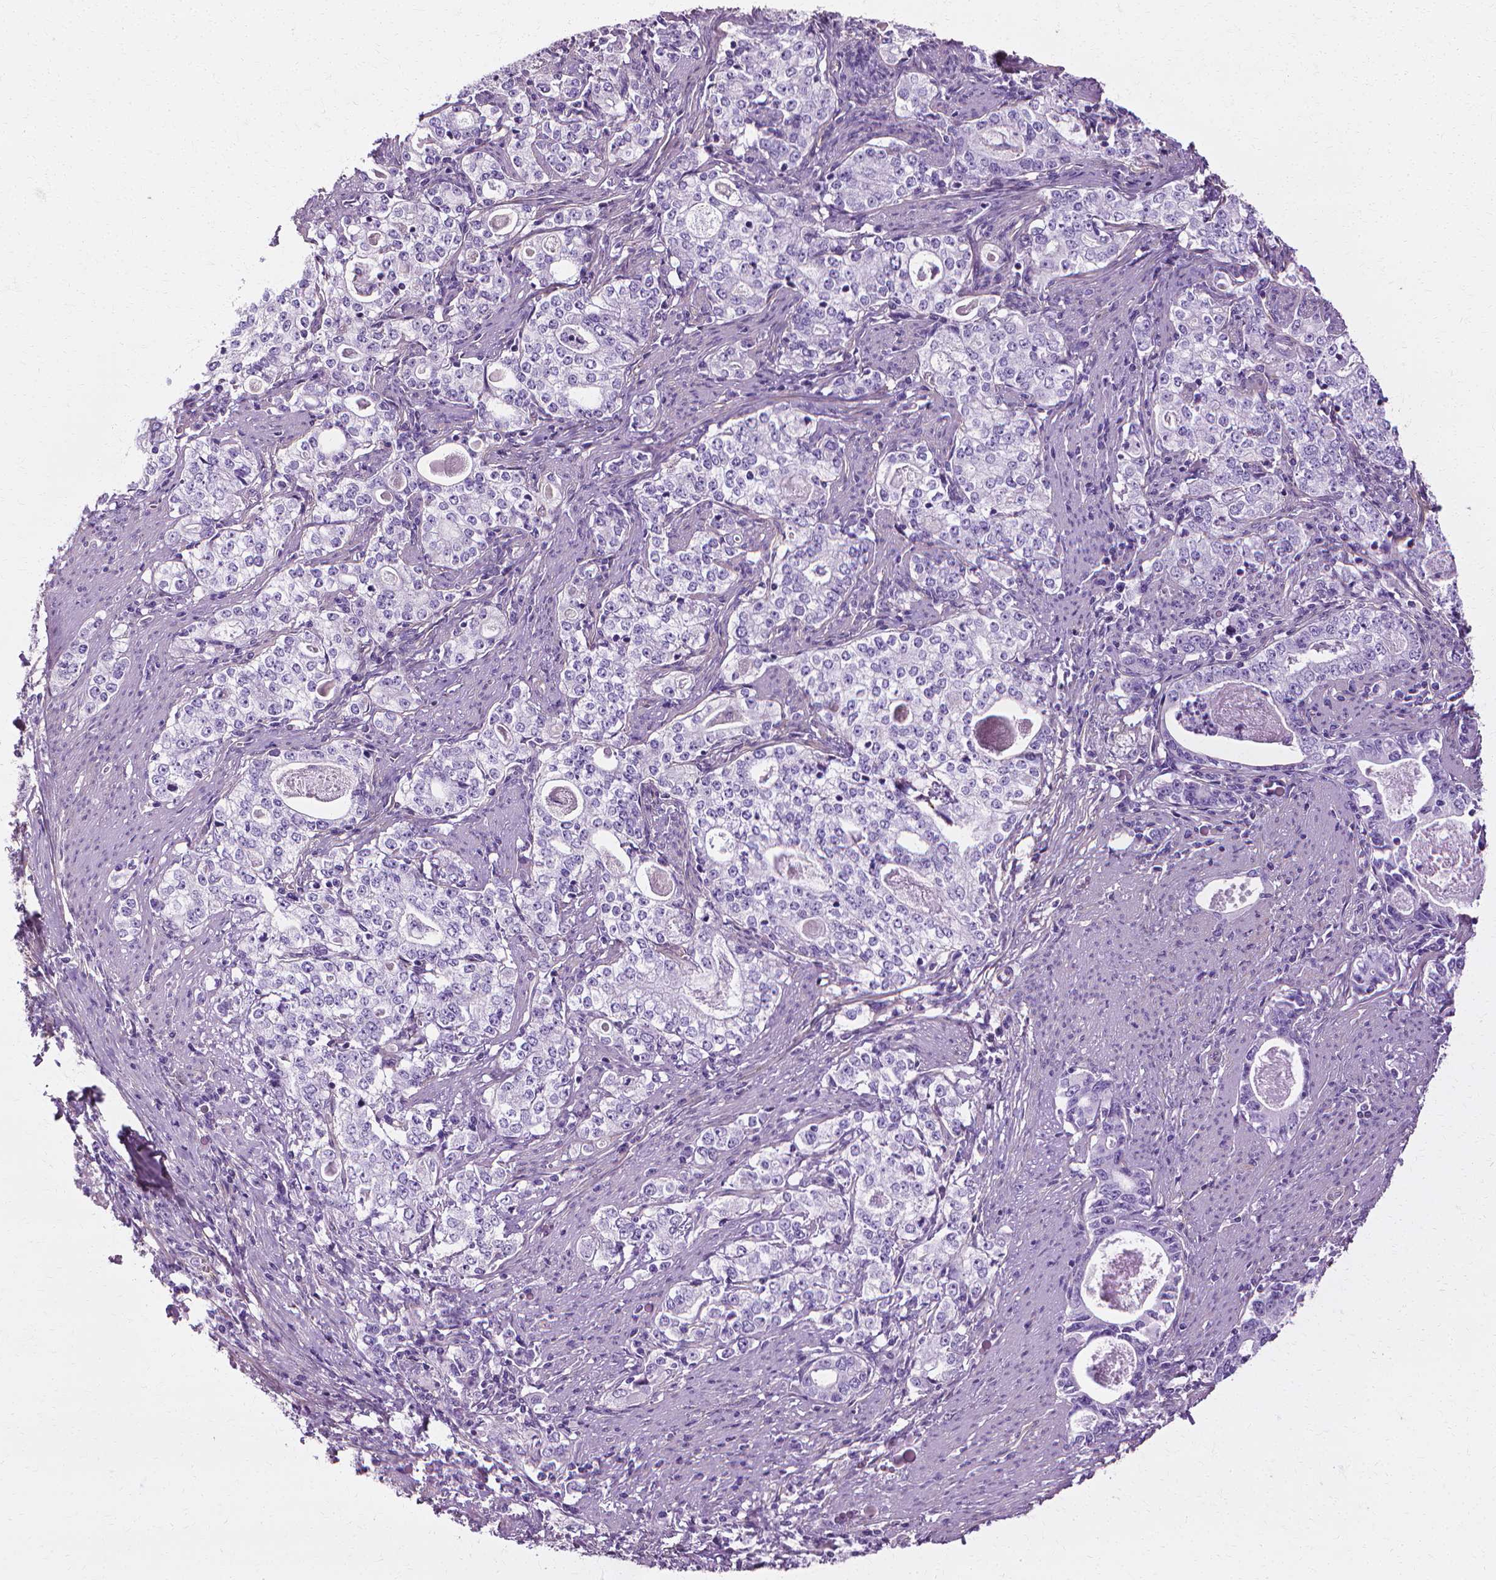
{"staining": {"intensity": "negative", "quantity": "none", "location": "none"}, "tissue": "stomach cancer", "cell_type": "Tumor cells", "image_type": "cancer", "snomed": [{"axis": "morphology", "description": "Adenocarcinoma, NOS"}, {"axis": "topography", "description": "Stomach, lower"}], "caption": "DAB immunohistochemical staining of human stomach adenocarcinoma reveals no significant positivity in tumor cells. Brightfield microscopy of IHC stained with DAB (3,3'-diaminobenzidine) (brown) and hematoxylin (blue), captured at high magnification.", "gene": "CFAP157", "patient": {"sex": "female", "age": 72}}